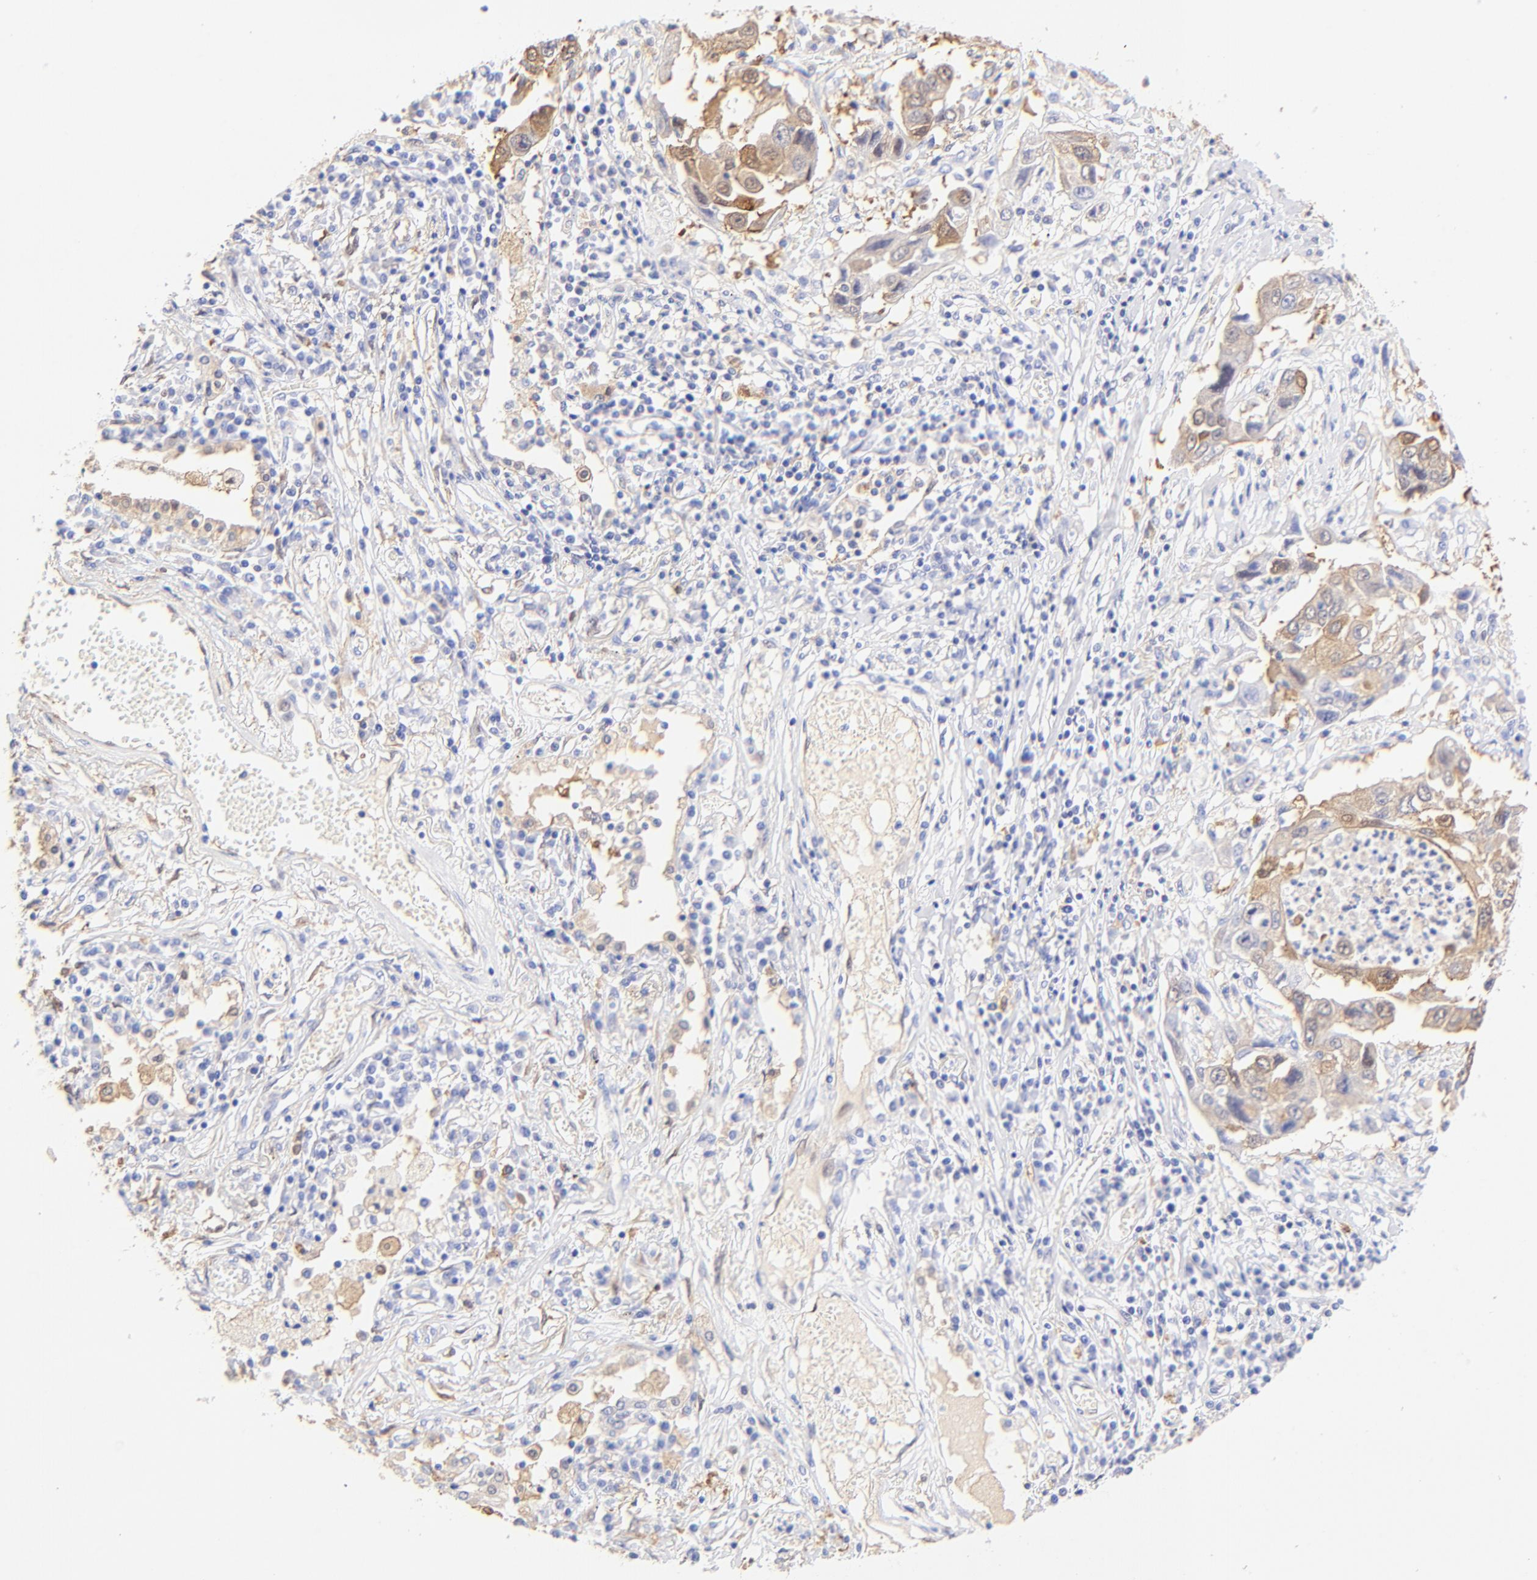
{"staining": {"intensity": "weak", "quantity": ">75%", "location": "cytoplasmic/membranous"}, "tissue": "lung cancer", "cell_type": "Tumor cells", "image_type": "cancer", "snomed": [{"axis": "morphology", "description": "Squamous cell carcinoma, NOS"}, {"axis": "topography", "description": "Lung"}], "caption": "Weak cytoplasmic/membranous positivity for a protein is identified in approximately >75% of tumor cells of lung cancer (squamous cell carcinoma) using immunohistochemistry (IHC).", "gene": "ALDH1A1", "patient": {"sex": "male", "age": 71}}